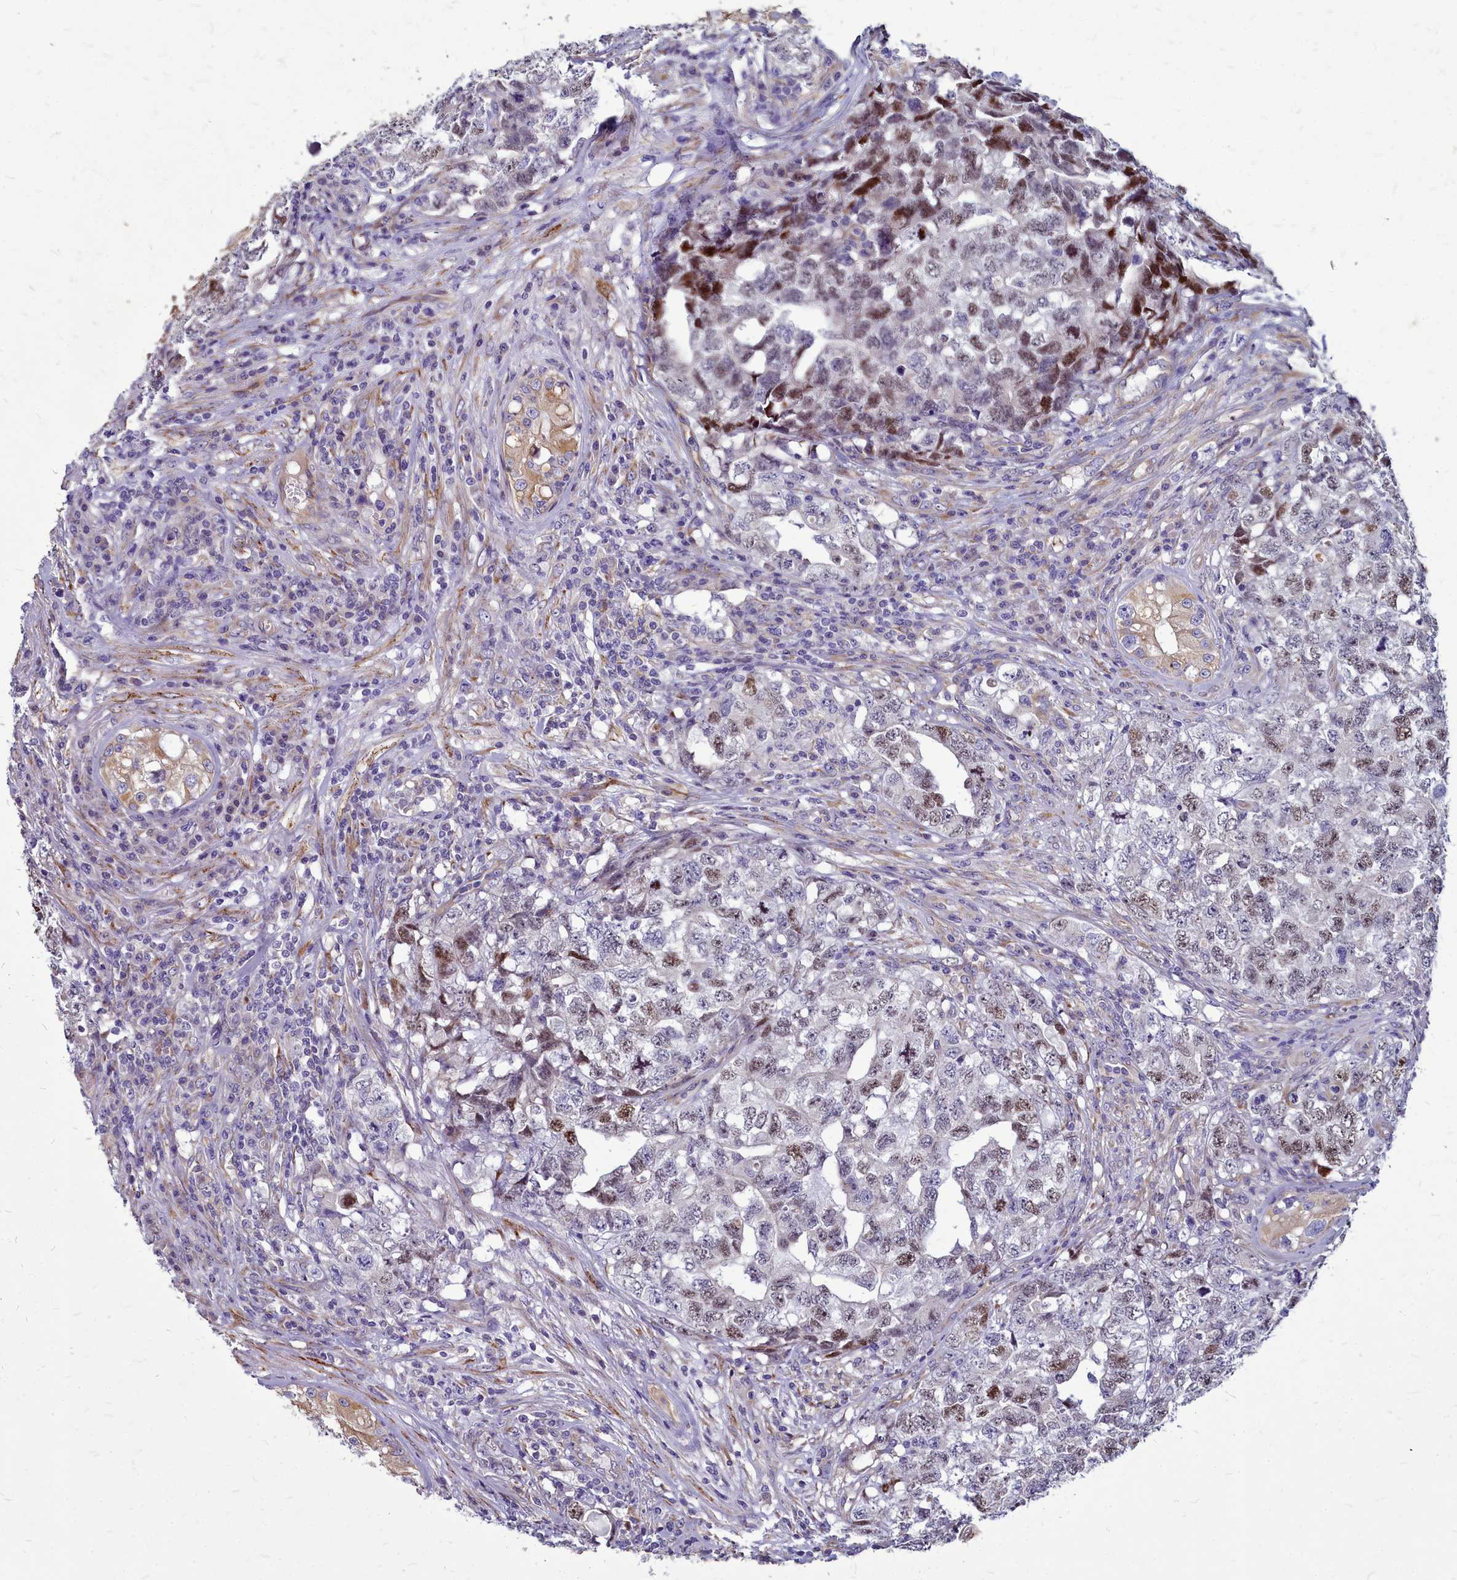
{"staining": {"intensity": "moderate", "quantity": "25%-75%", "location": "nuclear"}, "tissue": "testis cancer", "cell_type": "Tumor cells", "image_type": "cancer", "snomed": [{"axis": "morphology", "description": "Carcinoma, Embryonal, NOS"}, {"axis": "topography", "description": "Testis"}], "caption": "Testis cancer (embryonal carcinoma) stained with a protein marker demonstrates moderate staining in tumor cells.", "gene": "SMPD4", "patient": {"sex": "male", "age": 31}}